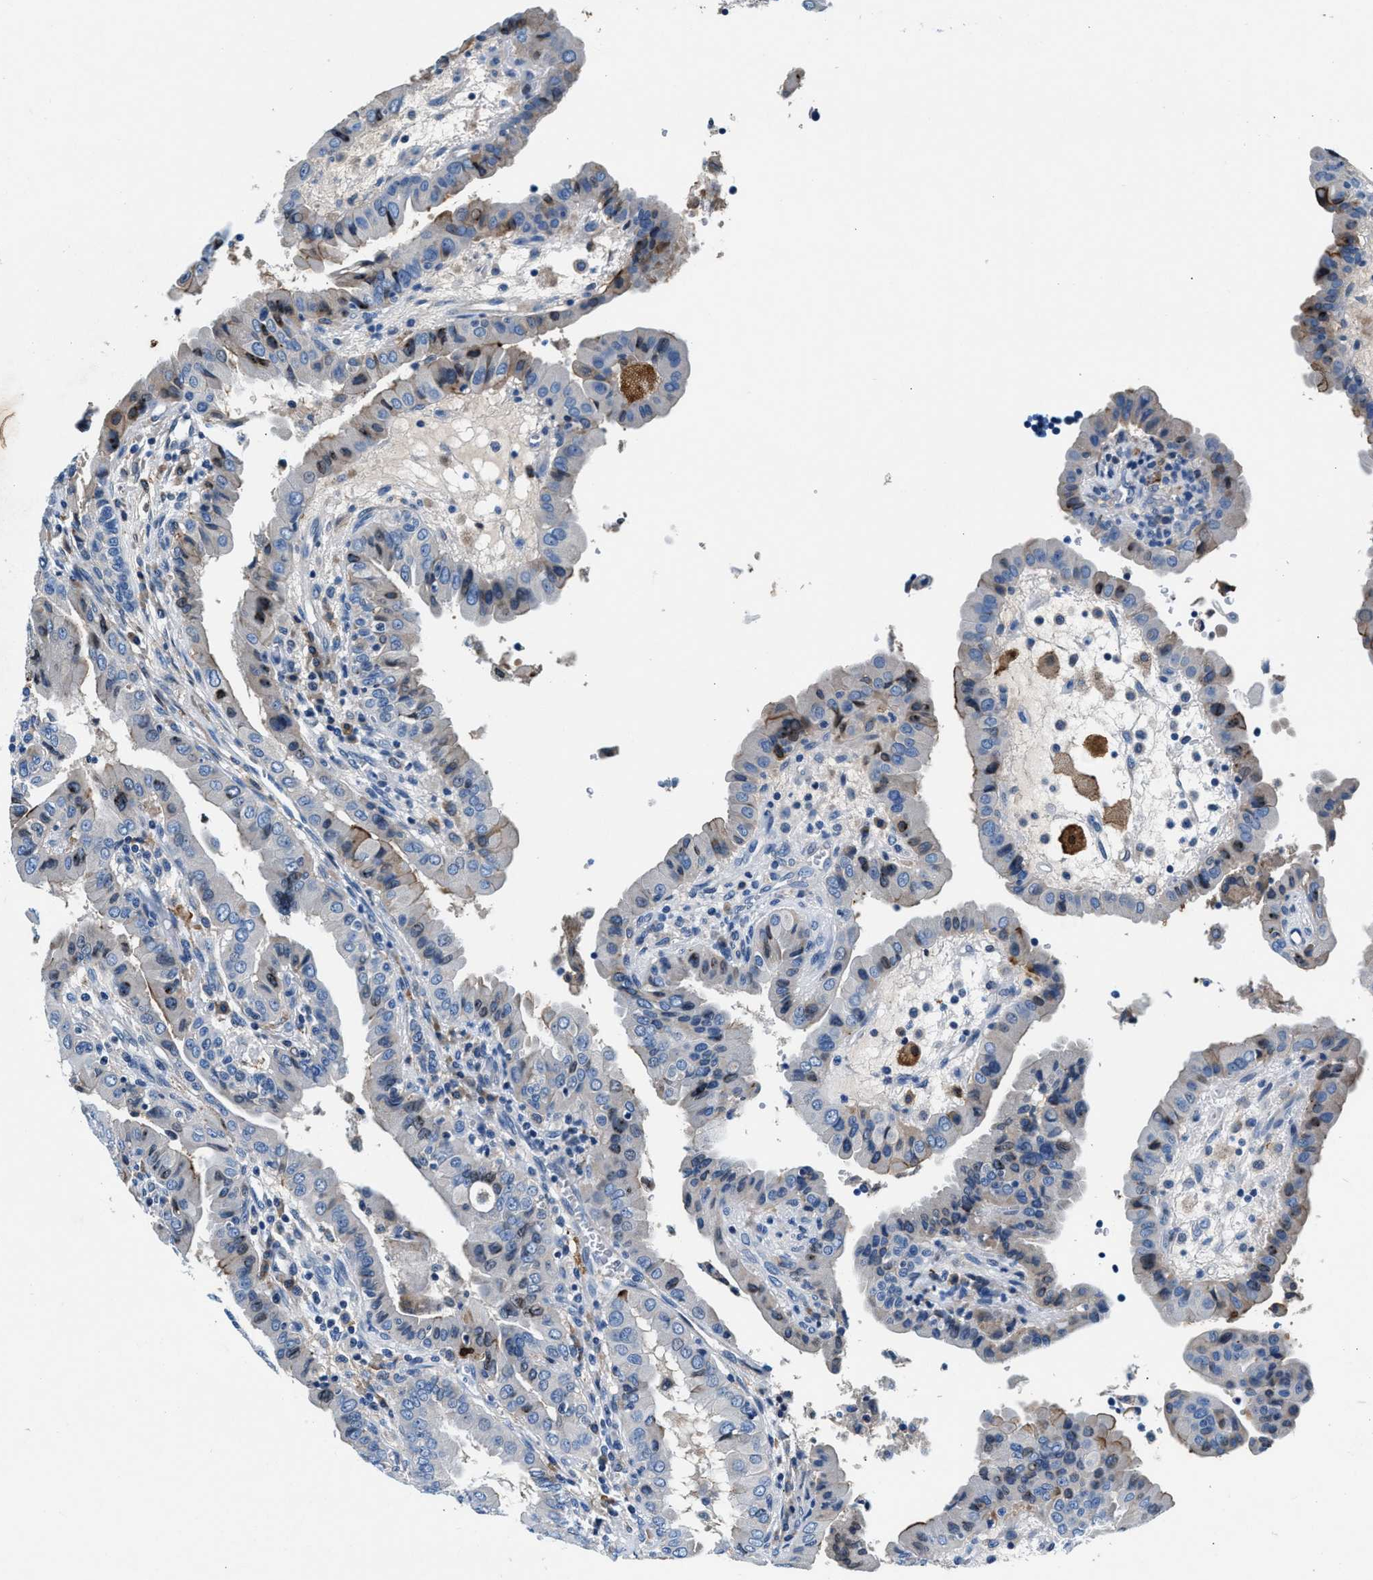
{"staining": {"intensity": "weak", "quantity": "<25%", "location": "cytoplasmic/membranous"}, "tissue": "thyroid cancer", "cell_type": "Tumor cells", "image_type": "cancer", "snomed": [{"axis": "morphology", "description": "Papillary adenocarcinoma, NOS"}, {"axis": "topography", "description": "Thyroid gland"}], "caption": "Micrograph shows no protein staining in tumor cells of thyroid cancer tissue. (DAB (3,3'-diaminobenzidine) immunohistochemistry (IHC) with hematoxylin counter stain).", "gene": "SLFN11", "patient": {"sex": "male", "age": 33}}